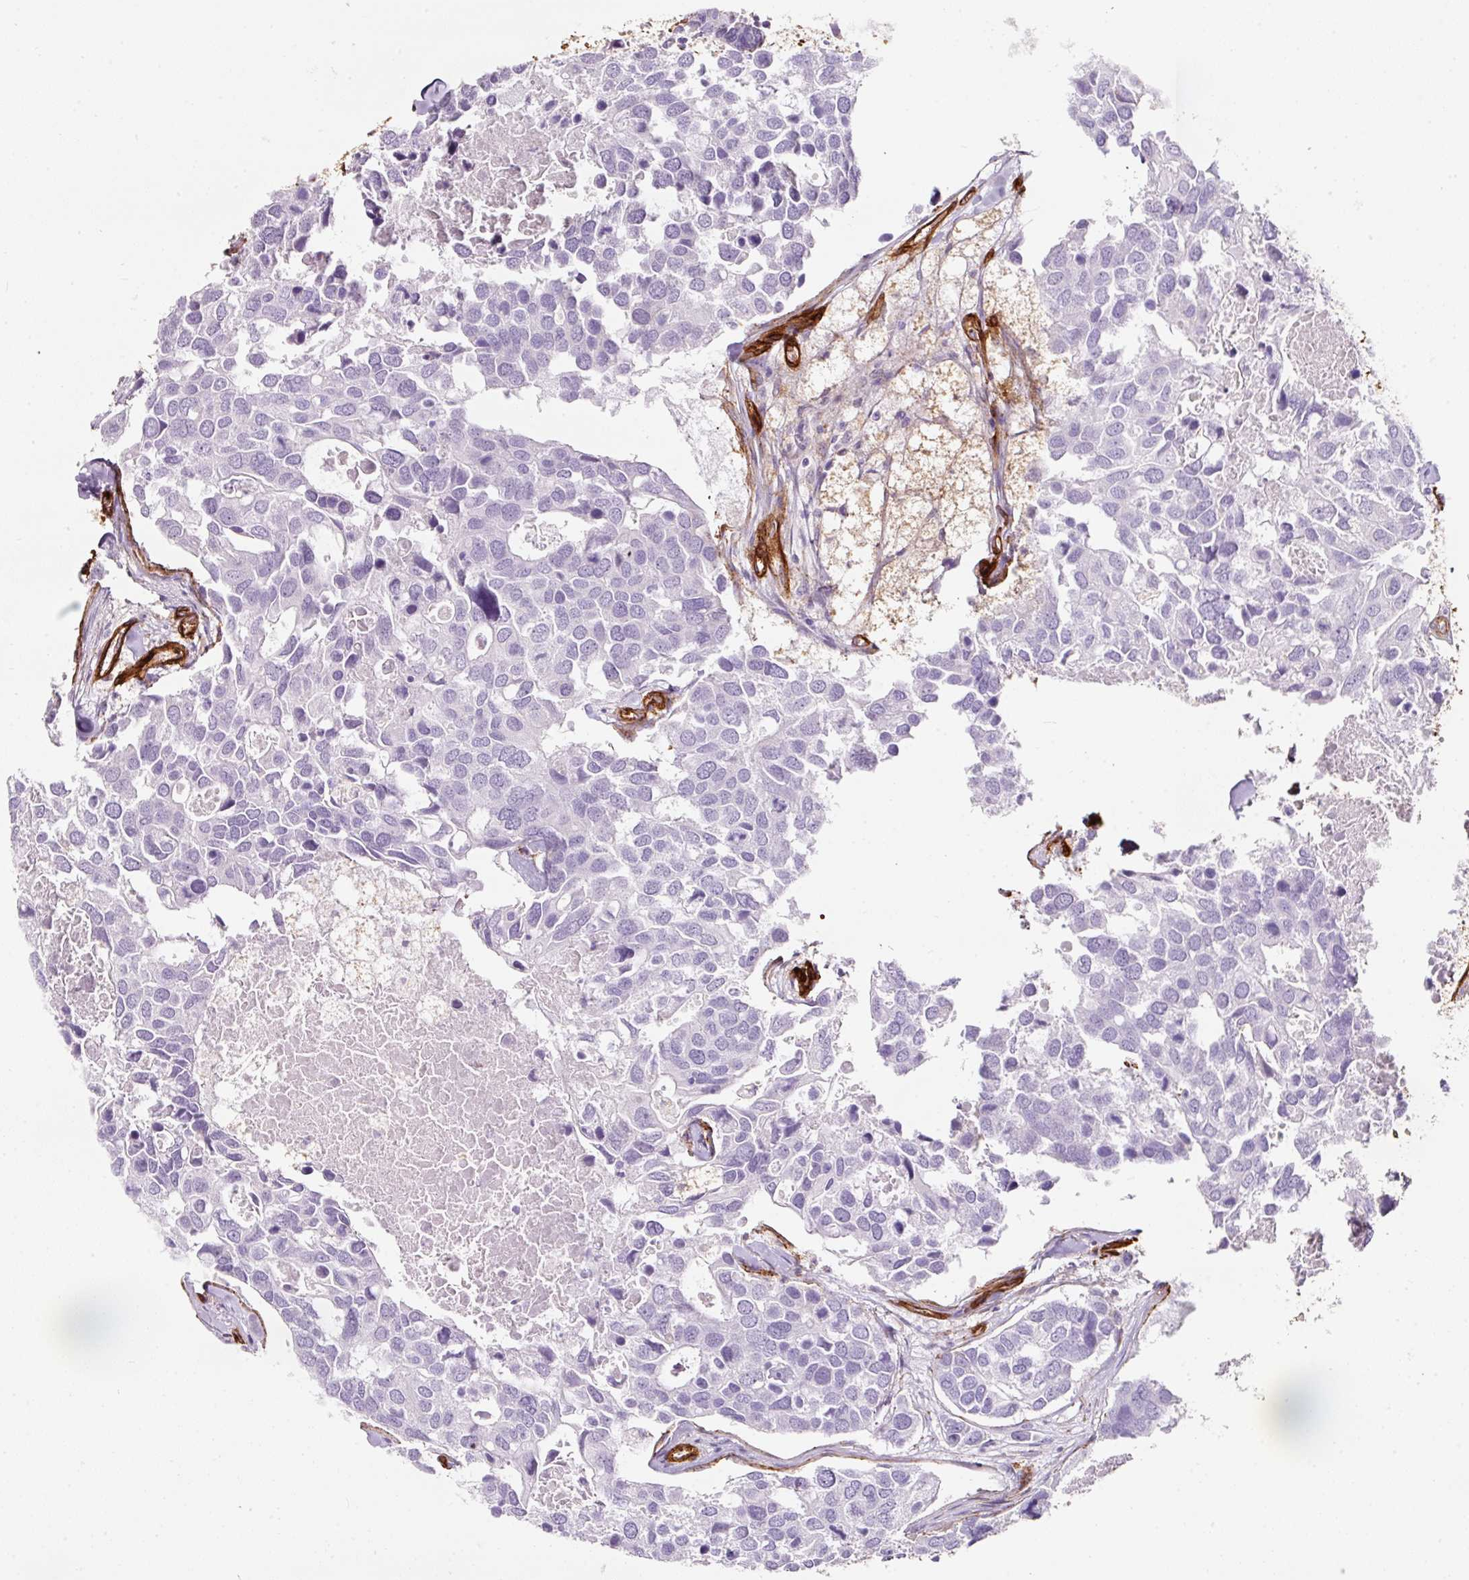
{"staining": {"intensity": "negative", "quantity": "none", "location": "none"}, "tissue": "breast cancer", "cell_type": "Tumor cells", "image_type": "cancer", "snomed": [{"axis": "morphology", "description": "Duct carcinoma"}, {"axis": "topography", "description": "Breast"}], "caption": "Infiltrating ductal carcinoma (breast) stained for a protein using immunohistochemistry (IHC) demonstrates no positivity tumor cells.", "gene": "LOXL4", "patient": {"sex": "female", "age": 83}}